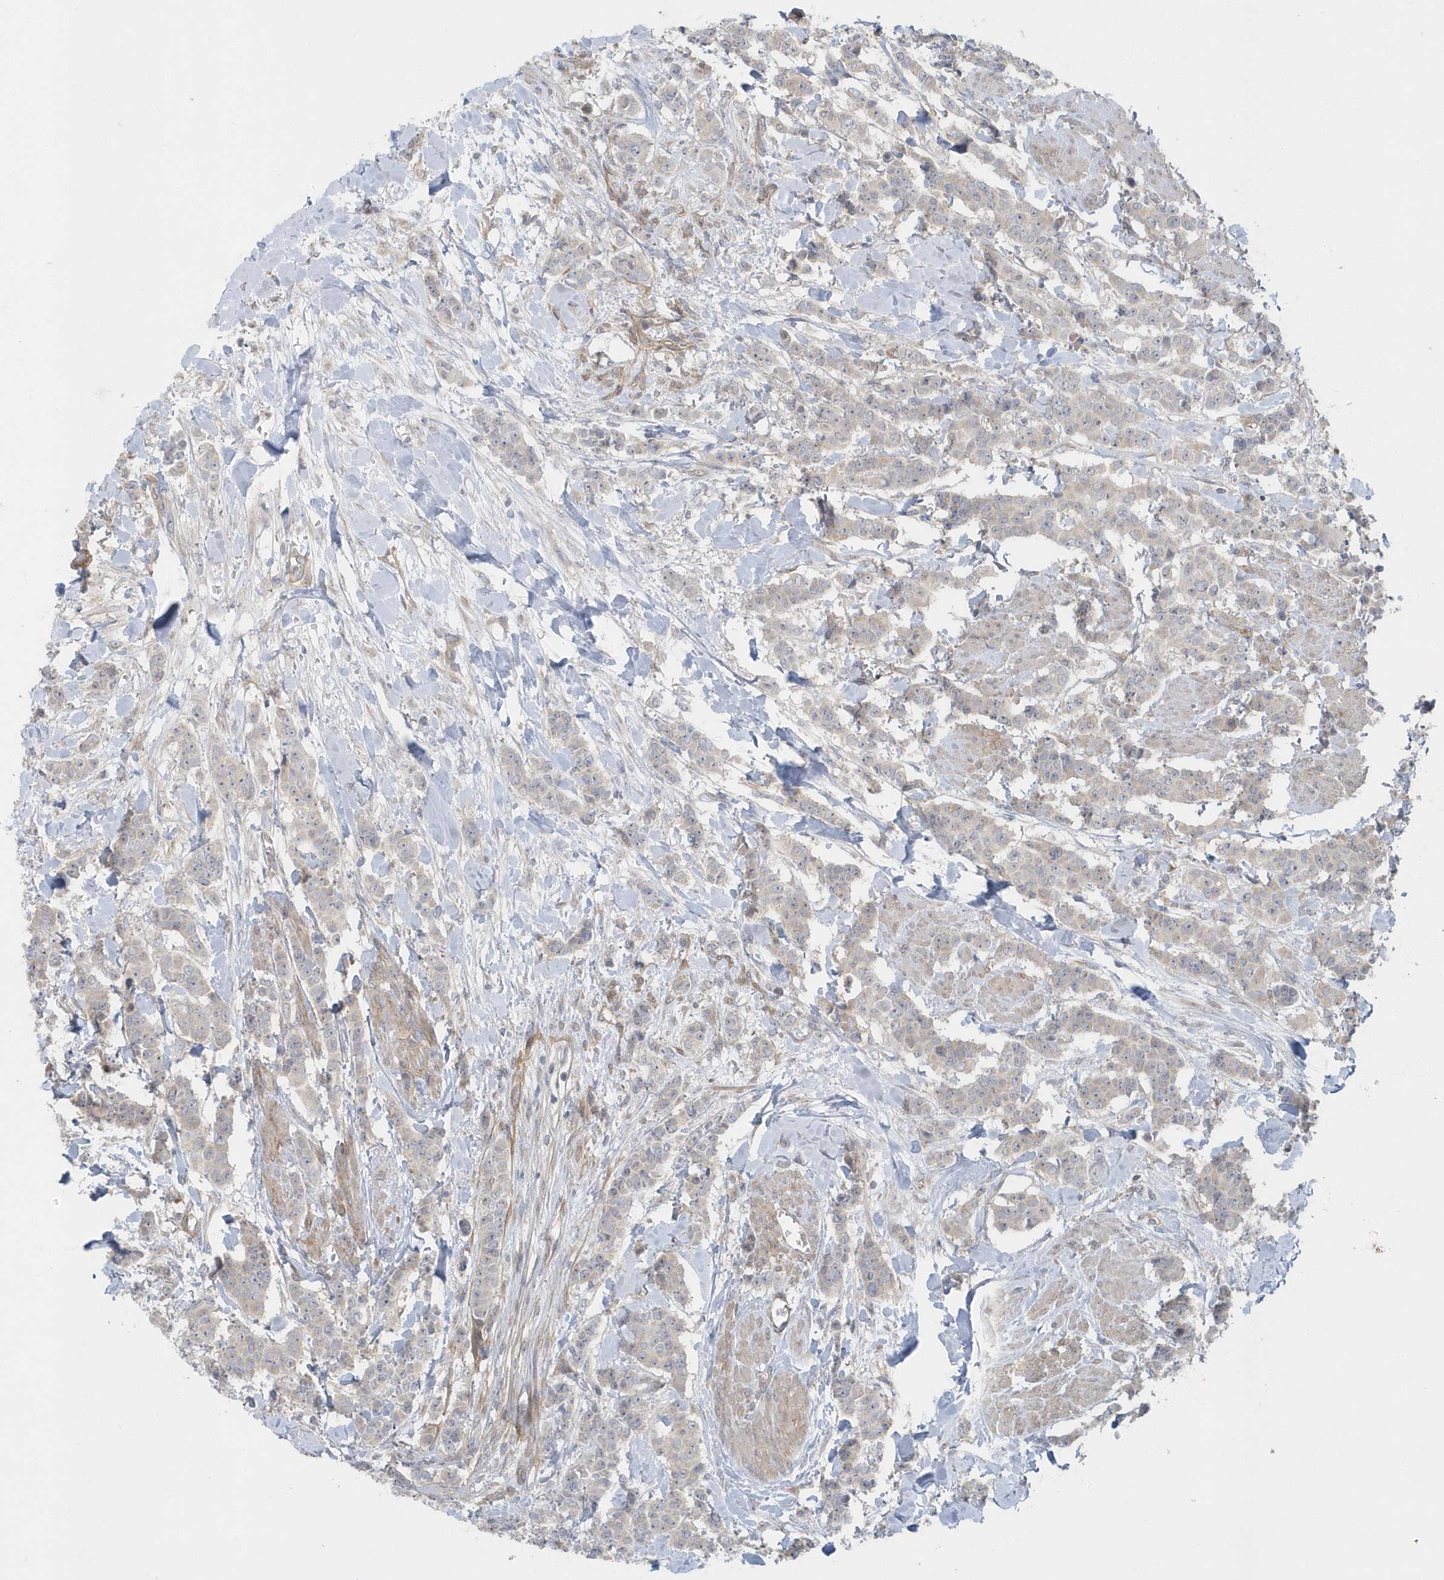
{"staining": {"intensity": "negative", "quantity": "none", "location": "none"}, "tissue": "breast cancer", "cell_type": "Tumor cells", "image_type": "cancer", "snomed": [{"axis": "morphology", "description": "Duct carcinoma"}, {"axis": "topography", "description": "Breast"}], "caption": "DAB immunohistochemical staining of intraductal carcinoma (breast) shows no significant staining in tumor cells.", "gene": "ACTR1A", "patient": {"sex": "female", "age": 40}}